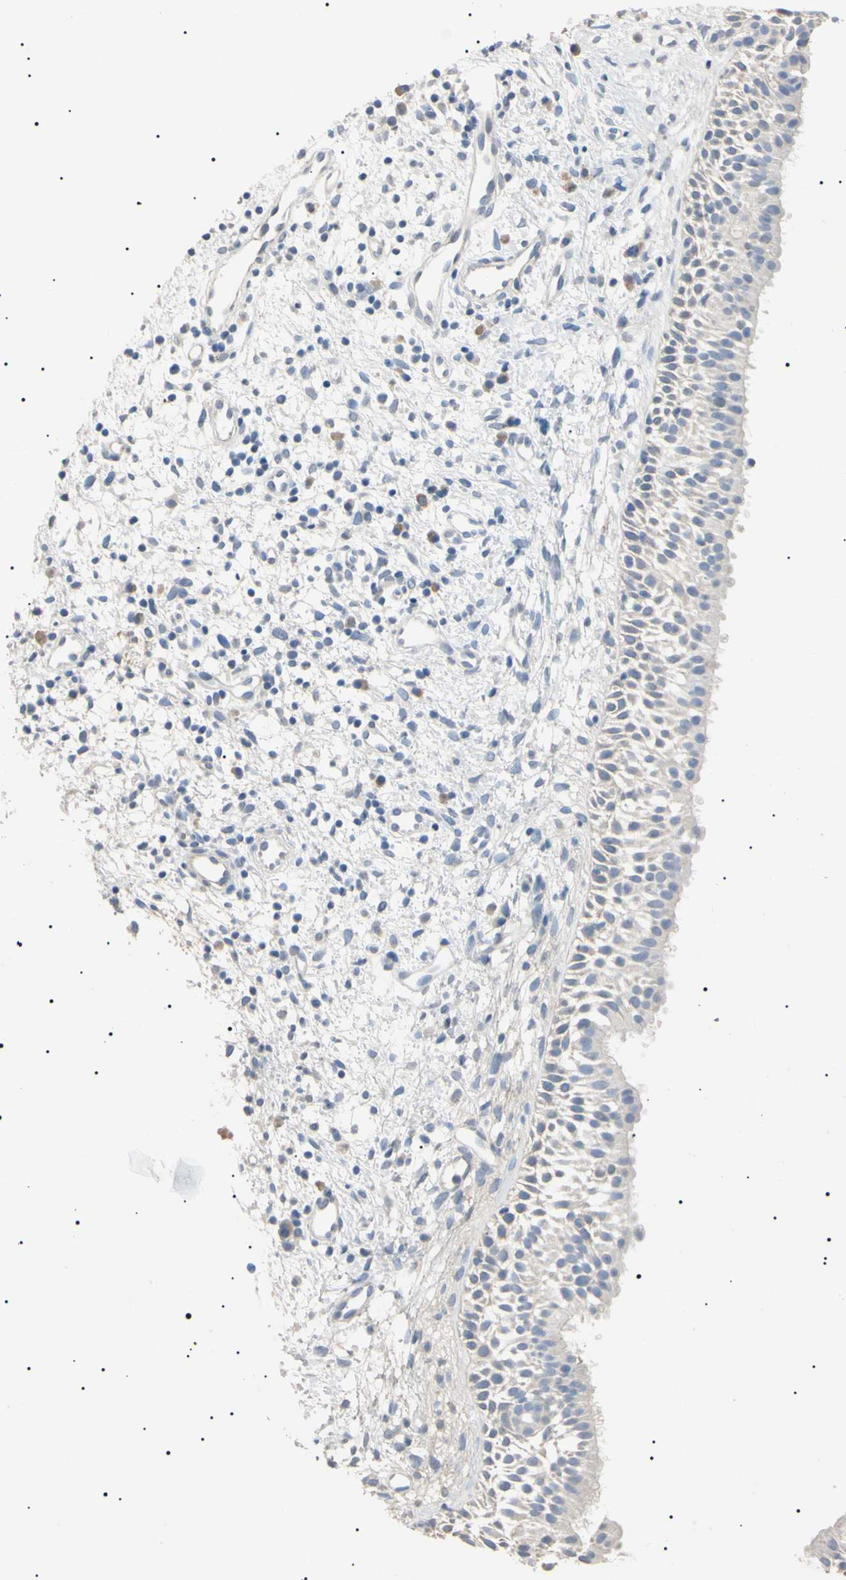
{"staining": {"intensity": "negative", "quantity": "none", "location": "none"}, "tissue": "nasopharynx", "cell_type": "Respiratory epithelial cells", "image_type": "normal", "snomed": [{"axis": "morphology", "description": "Normal tissue, NOS"}, {"axis": "topography", "description": "Nasopharynx"}], "caption": "High power microscopy histopathology image of an immunohistochemistry (IHC) micrograph of unremarkable nasopharynx, revealing no significant staining in respiratory epithelial cells.", "gene": "CGB3", "patient": {"sex": "male", "age": 22}}